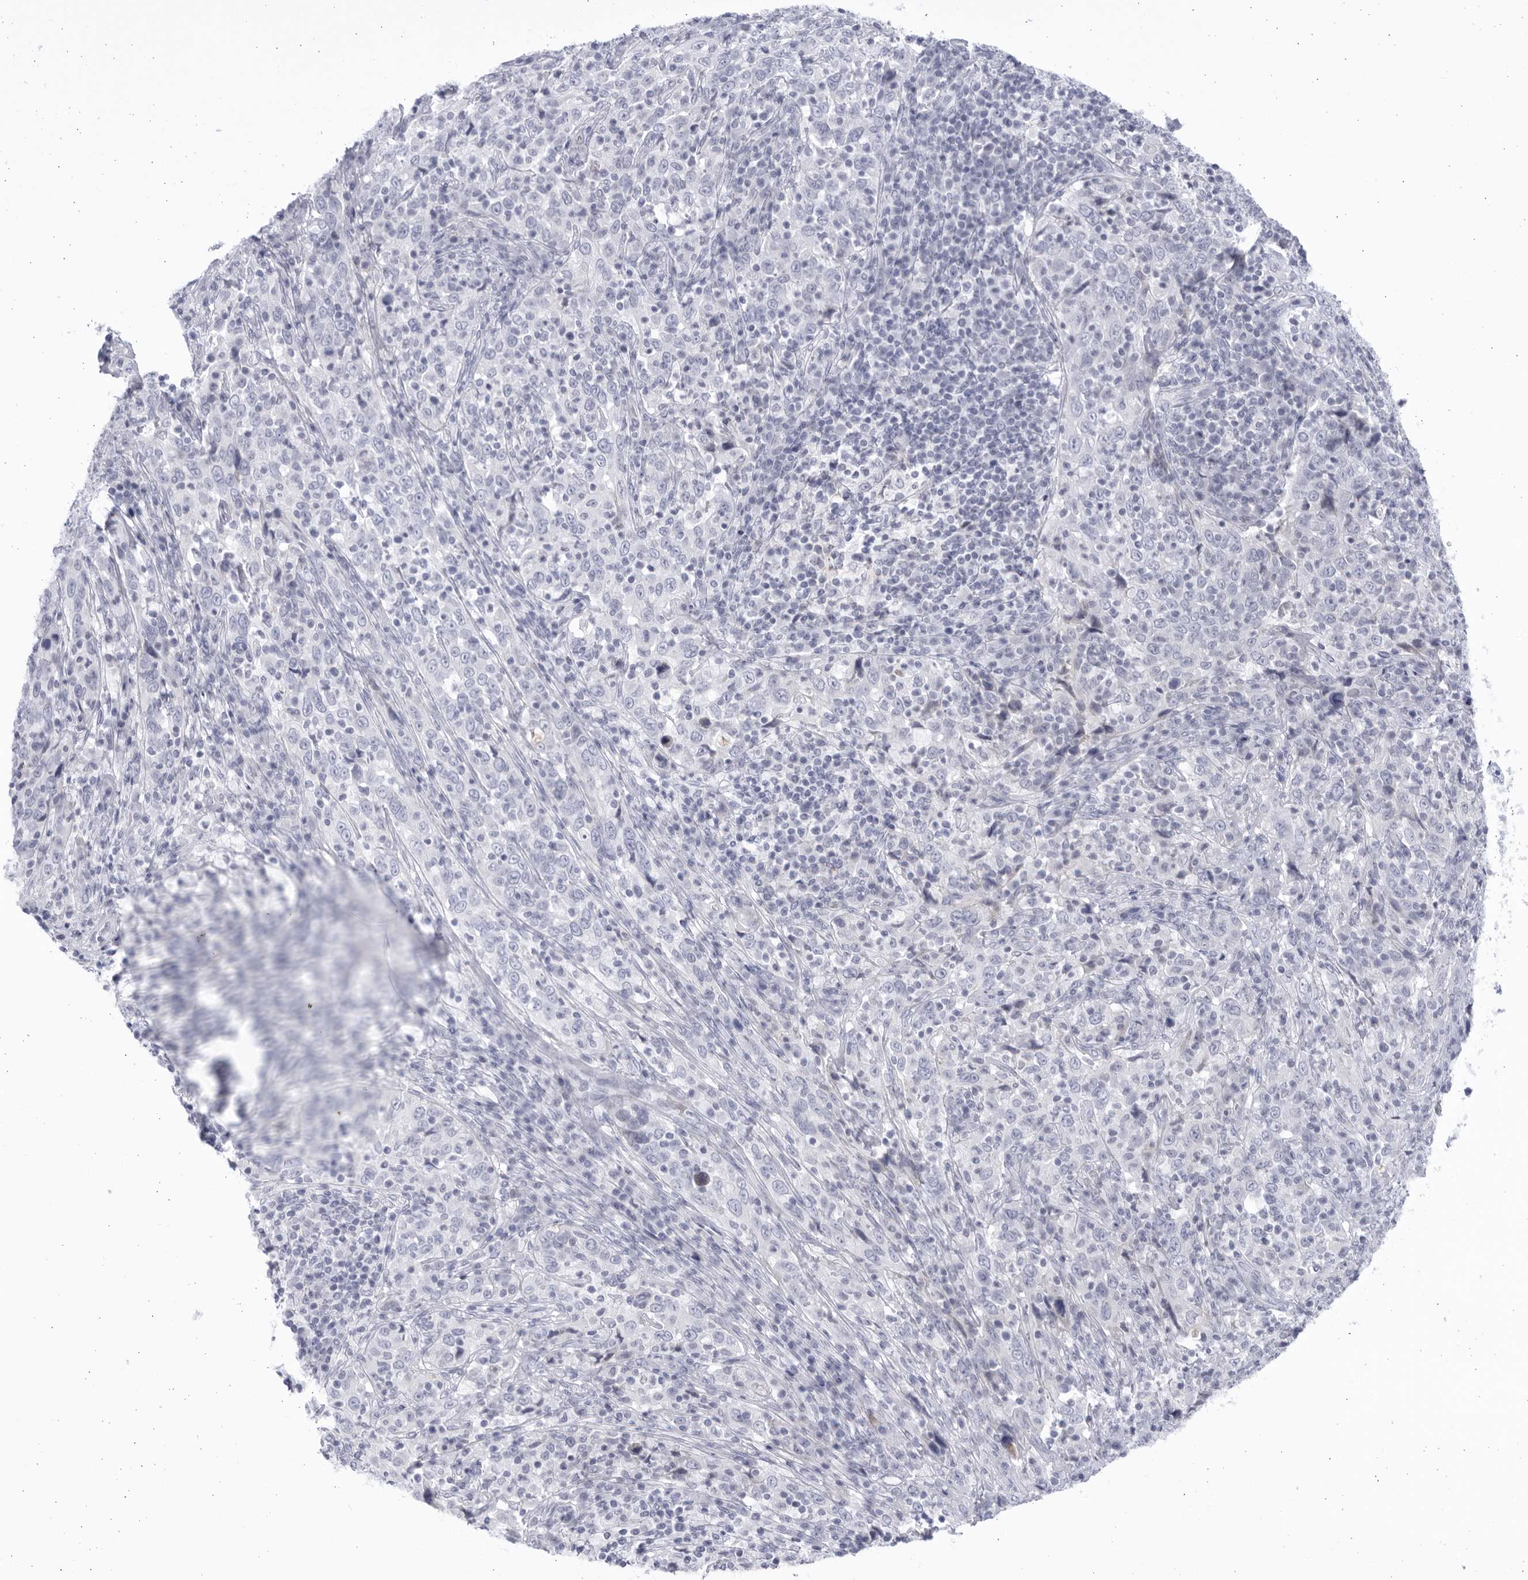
{"staining": {"intensity": "negative", "quantity": "none", "location": "none"}, "tissue": "cervical cancer", "cell_type": "Tumor cells", "image_type": "cancer", "snomed": [{"axis": "morphology", "description": "Squamous cell carcinoma, NOS"}, {"axis": "topography", "description": "Cervix"}], "caption": "Immunohistochemistry (IHC) micrograph of neoplastic tissue: human cervical squamous cell carcinoma stained with DAB demonstrates no significant protein staining in tumor cells.", "gene": "CCDC181", "patient": {"sex": "female", "age": 46}}